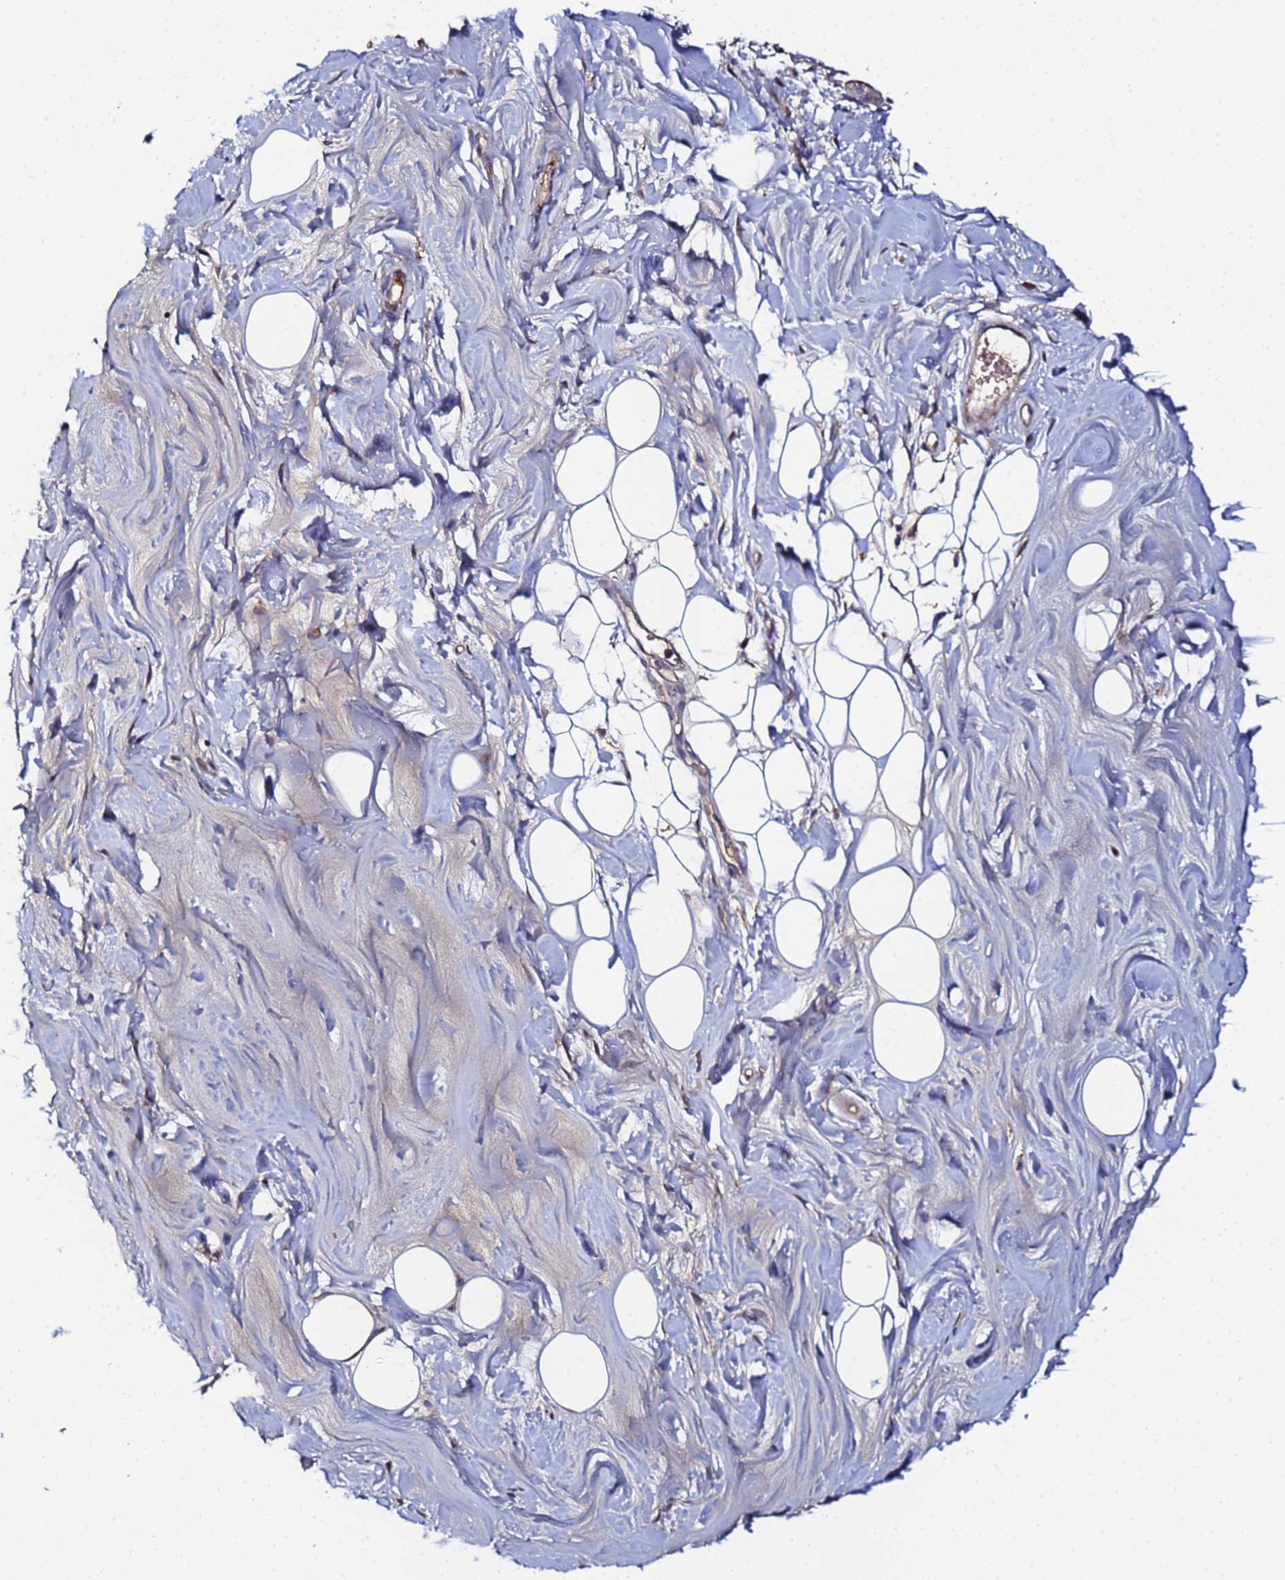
{"staining": {"intensity": "weak", "quantity": "<25%", "location": "cytoplasmic/membranous"}, "tissue": "adipose tissue", "cell_type": "Adipocytes", "image_type": "normal", "snomed": [{"axis": "morphology", "description": "Normal tissue, NOS"}, {"axis": "topography", "description": "Breast"}], "caption": "Immunohistochemistry (IHC) histopathology image of unremarkable human adipose tissue stained for a protein (brown), which exhibits no positivity in adipocytes. (Brightfield microscopy of DAB IHC at high magnification).", "gene": "OSER1", "patient": {"sex": "female", "age": 26}}